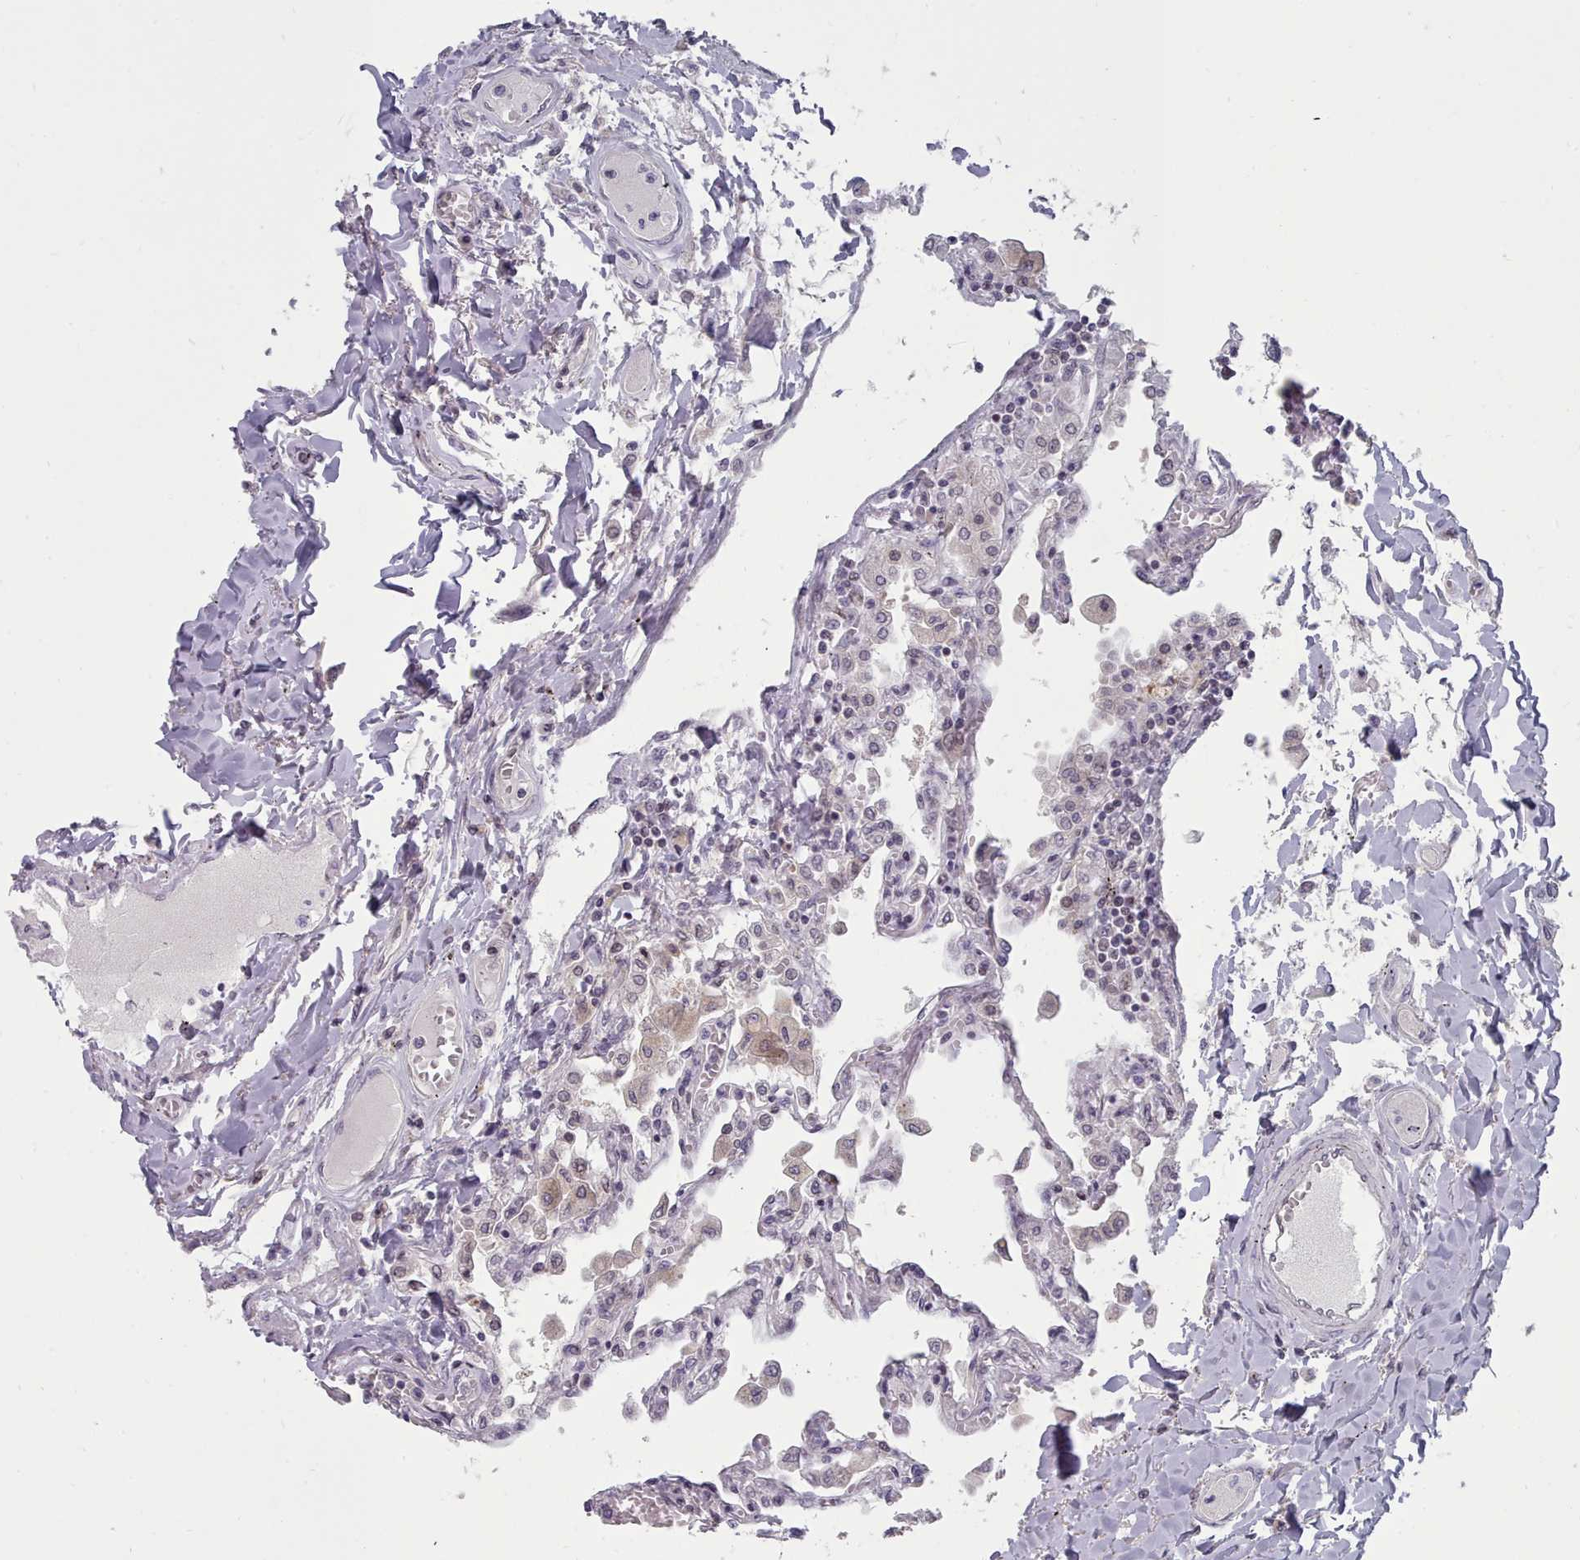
{"staining": {"intensity": "moderate", "quantity": "<25%", "location": "nuclear"}, "tissue": "lung", "cell_type": "Alveolar cells", "image_type": "normal", "snomed": [{"axis": "morphology", "description": "Normal tissue, NOS"}, {"axis": "topography", "description": "Bronchus"}, {"axis": "topography", "description": "Lung"}], "caption": "DAB (3,3'-diaminobenzidine) immunohistochemical staining of unremarkable human lung exhibits moderate nuclear protein positivity in about <25% of alveolar cells. The protein is stained brown, and the nuclei are stained in blue (DAB (3,3'-diaminobenzidine) IHC with brightfield microscopy, high magnification).", "gene": "GINS1", "patient": {"sex": "female", "age": 49}}